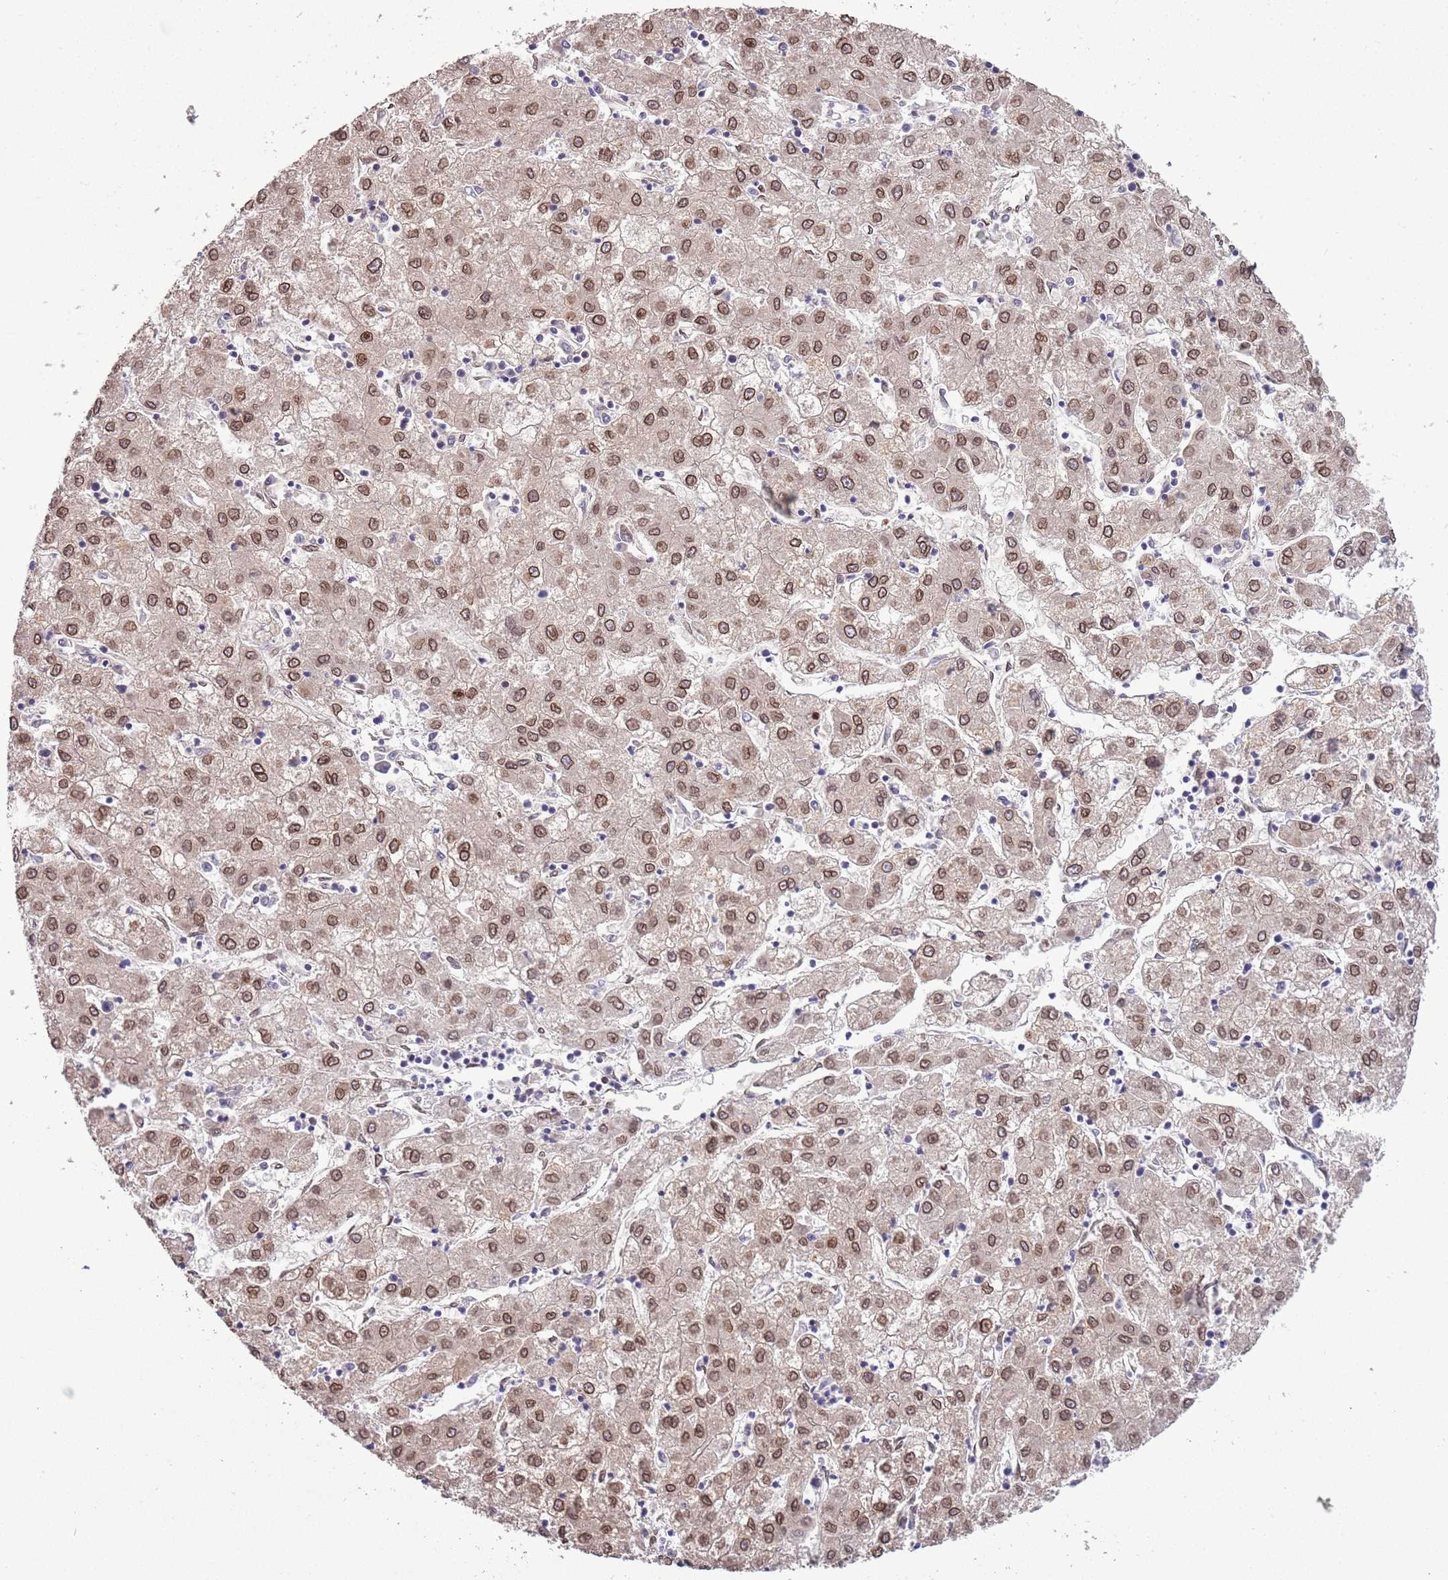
{"staining": {"intensity": "moderate", "quantity": ">75%", "location": "cytoplasmic/membranous,nuclear"}, "tissue": "liver cancer", "cell_type": "Tumor cells", "image_type": "cancer", "snomed": [{"axis": "morphology", "description": "Carcinoma, Hepatocellular, NOS"}, {"axis": "topography", "description": "Liver"}], "caption": "Liver cancer (hepatocellular carcinoma) tissue displays moderate cytoplasmic/membranous and nuclear positivity in approximately >75% of tumor cells, visualized by immunohistochemistry. Immunohistochemistry (ihc) stains the protein in brown and the nuclei are stained blue.", "gene": "ZNF665", "patient": {"sex": "male", "age": 72}}